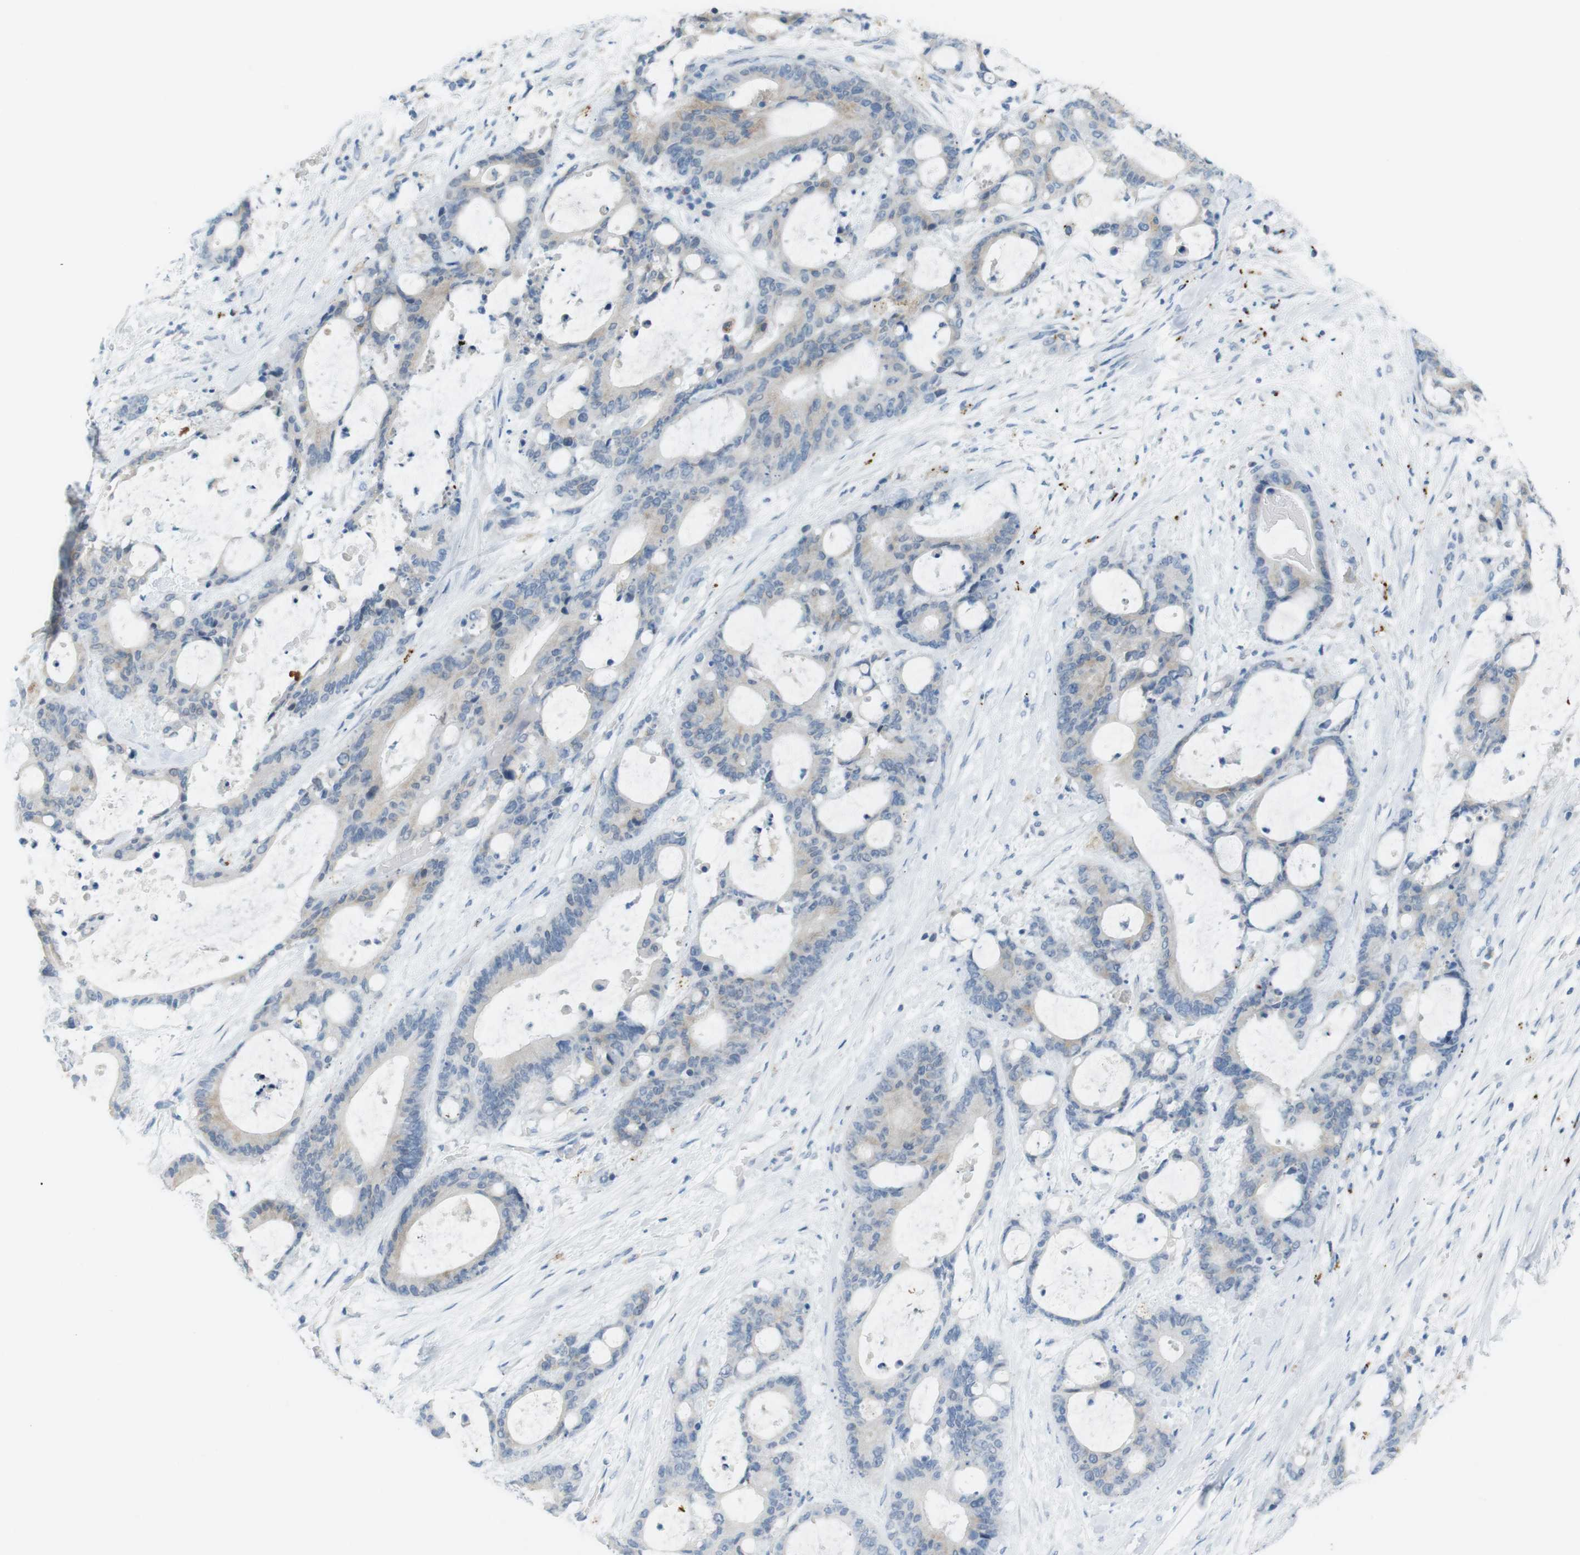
{"staining": {"intensity": "weak", "quantity": "<25%", "location": "cytoplasmic/membranous"}, "tissue": "liver cancer", "cell_type": "Tumor cells", "image_type": "cancer", "snomed": [{"axis": "morphology", "description": "Cholangiocarcinoma"}, {"axis": "topography", "description": "Liver"}], "caption": "Immunohistochemical staining of human liver cancer shows no significant expression in tumor cells.", "gene": "YIPF1", "patient": {"sex": "female", "age": 73}}